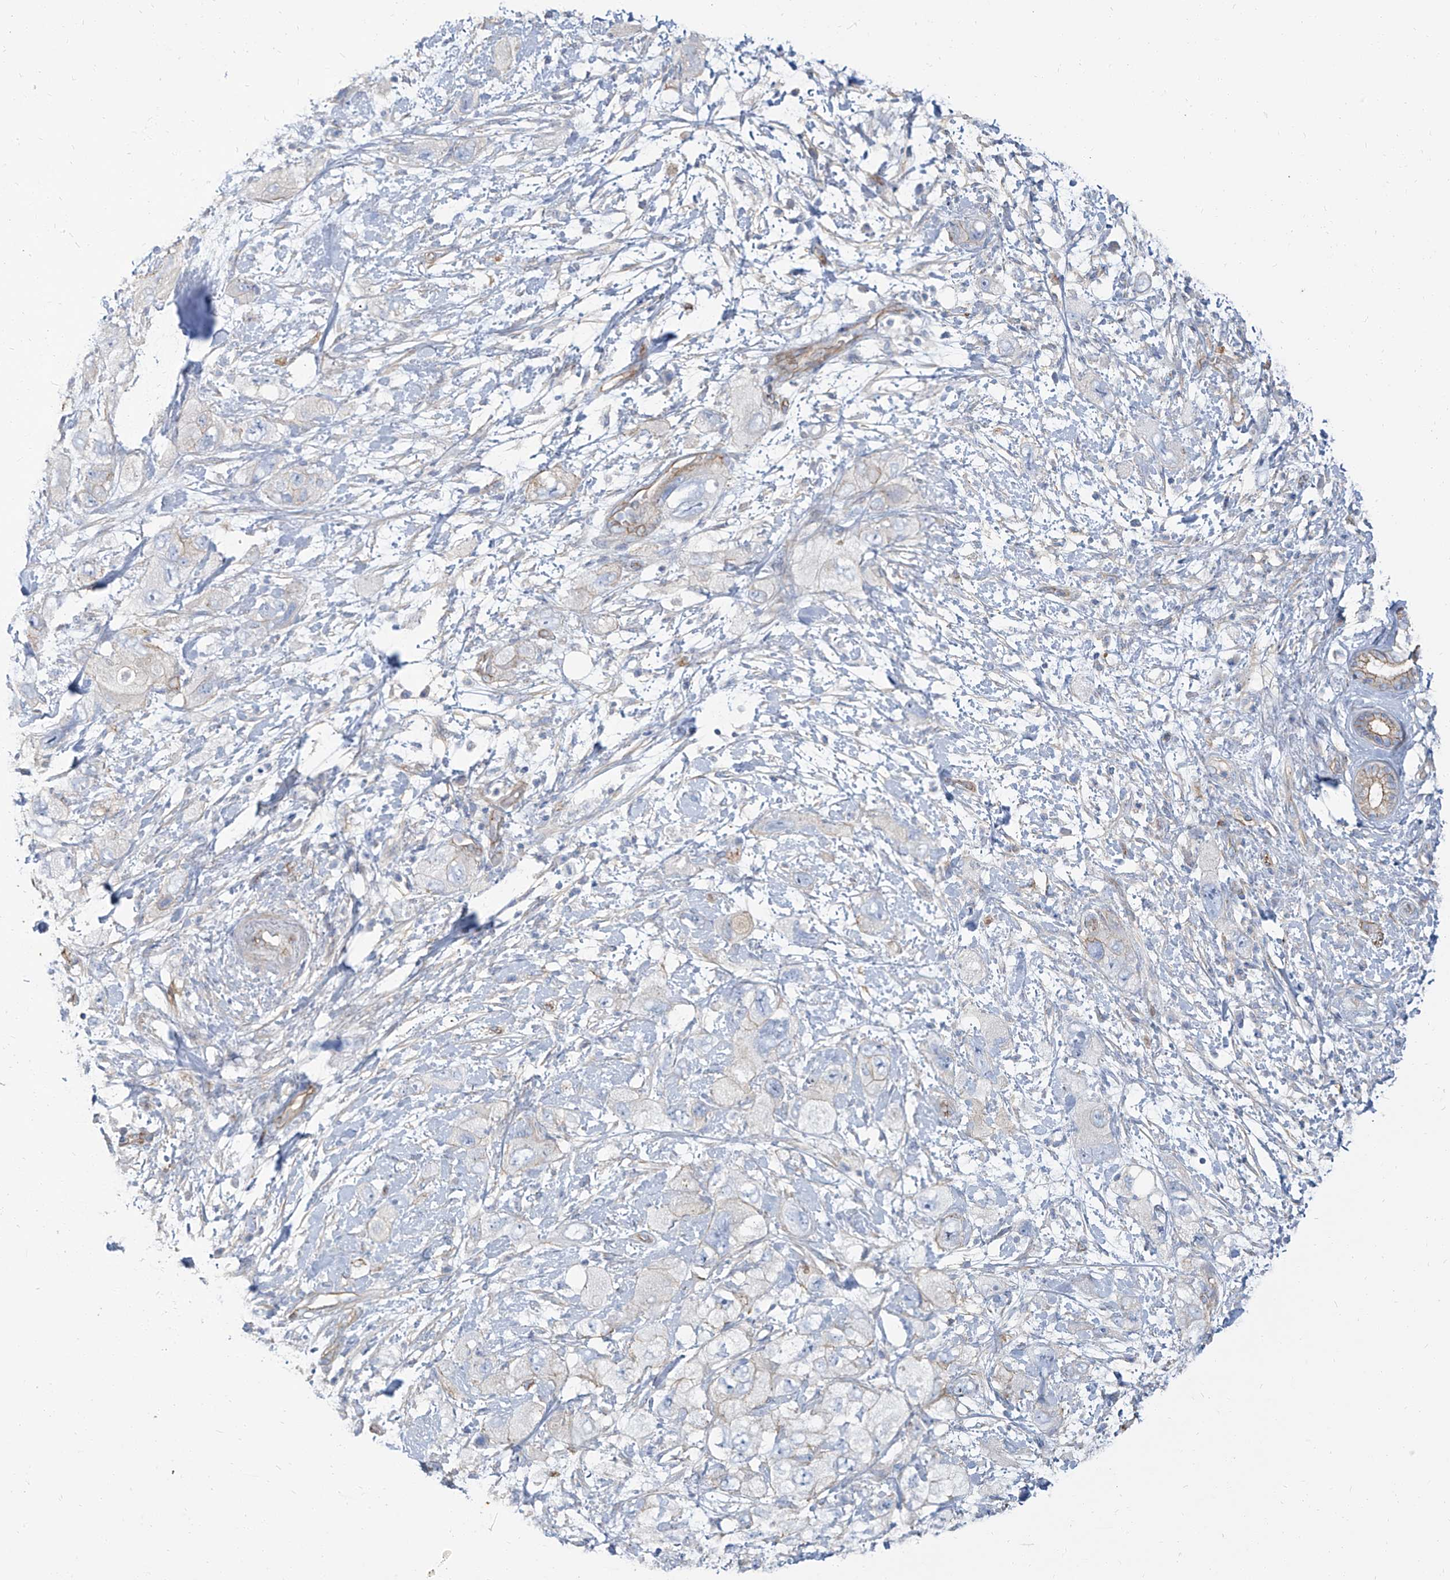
{"staining": {"intensity": "negative", "quantity": "none", "location": "none"}, "tissue": "pancreatic cancer", "cell_type": "Tumor cells", "image_type": "cancer", "snomed": [{"axis": "morphology", "description": "Adenocarcinoma, NOS"}, {"axis": "topography", "description": "Pancreas"}], "caption": "This is an immunohistochemistry (IHC) micrograph of human adenocarcinoma (pancreatic). There is no expression in tumor cells.", "gene": "TXLNB", "patient": {"sex": "female", "age": 73}}